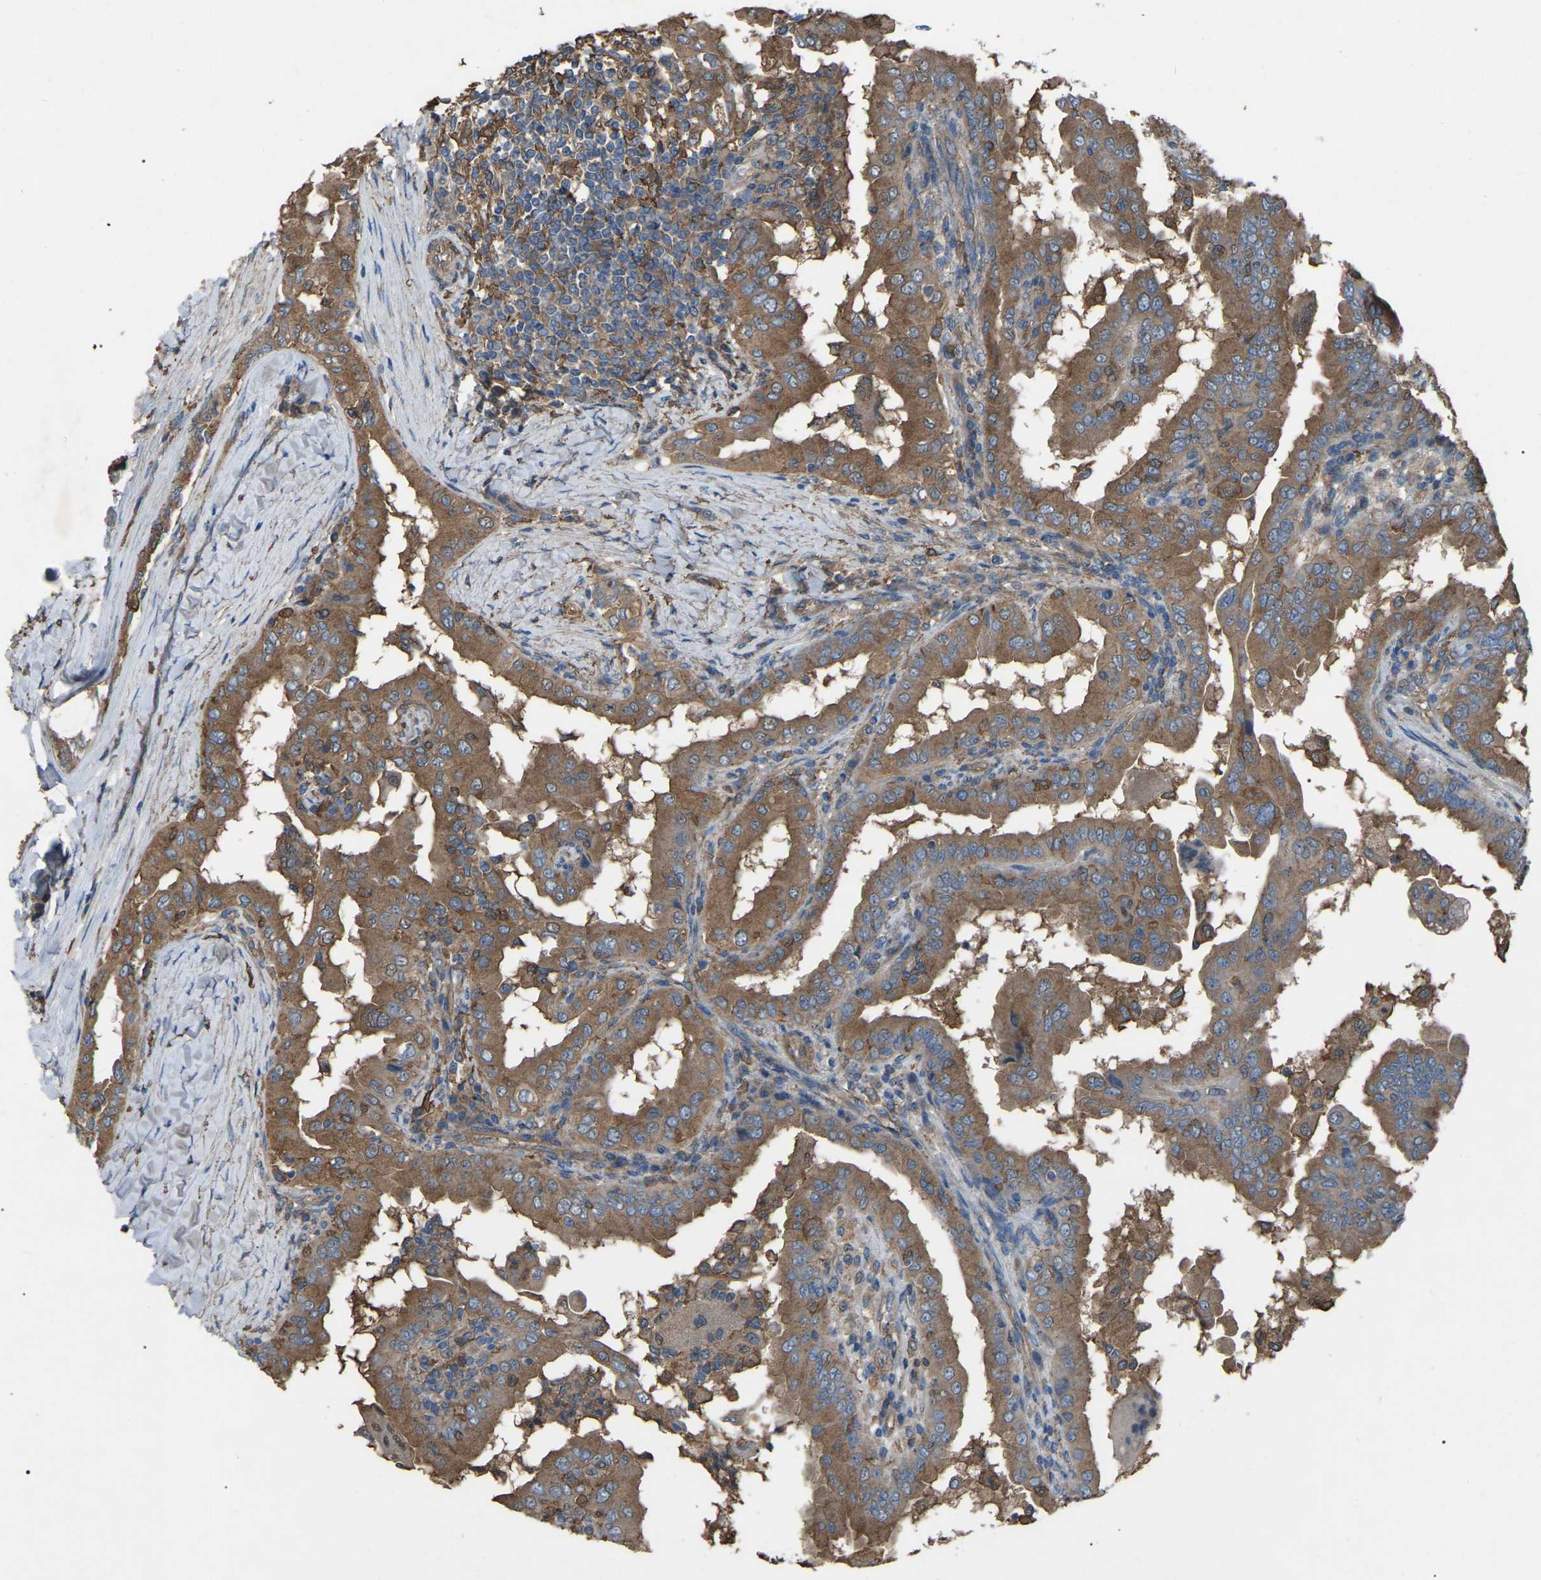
{"staining": {"intensity": "moderate", "quantity": ">75%", "location": "cytoplasmic/membranous"}, "tissue": "thyroid cancer", "cell_type": "Tumor cells", "image_type": "cancer", "snomed": [{"axis": "morphology", "description": "Papillary adenocarcinoma, NOS"}, {"axis": "topography", "description": "Thyroid gland"}], "caption": "Thyroid cancer tissue displays moderate cytoplasmic/membranous positivity in approximately >75% of tumor cells, visualized by immunohistochemistry.", "gene": "AIMP1", "patient": {"sex": "male", "age": 33}}